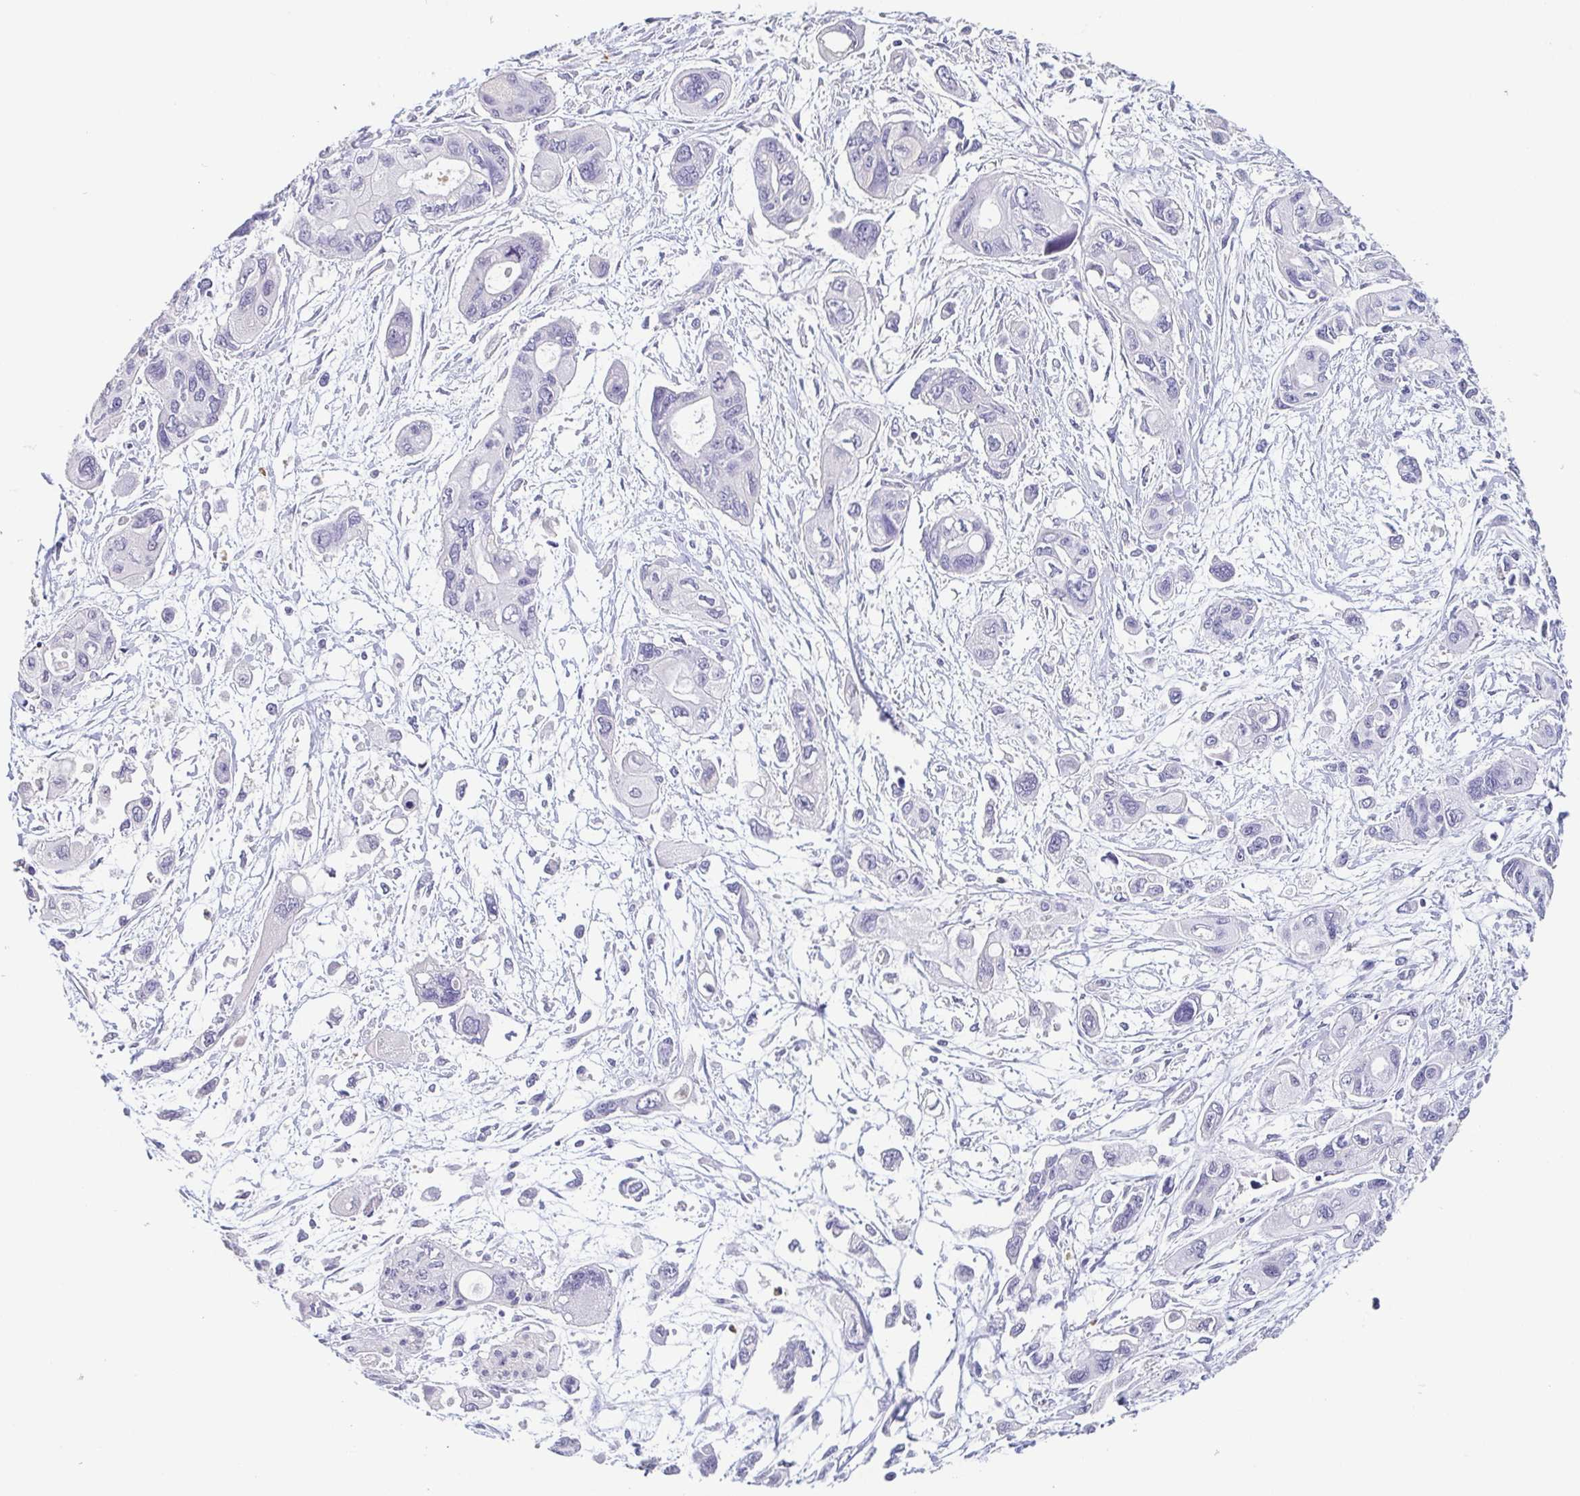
{"staining": {"intensity": "negative", "quantity": "none", "location": "none"}, "tissue": "pancreatic cancer", "cell_type": "Tumor cells", "image_type": "cancer", "snomed": [{"axis": "morphology", "description": "Adenocarcinoma, NOS"}, {"axis": "topography", "description": "Pancreas"}], "caption": "The histopathology image displays no significant staining in tumor cells of pancreatic adenocarcinoma.", "gene": "BPIFA2", "patient": {"sex": "female", "age": 47}}